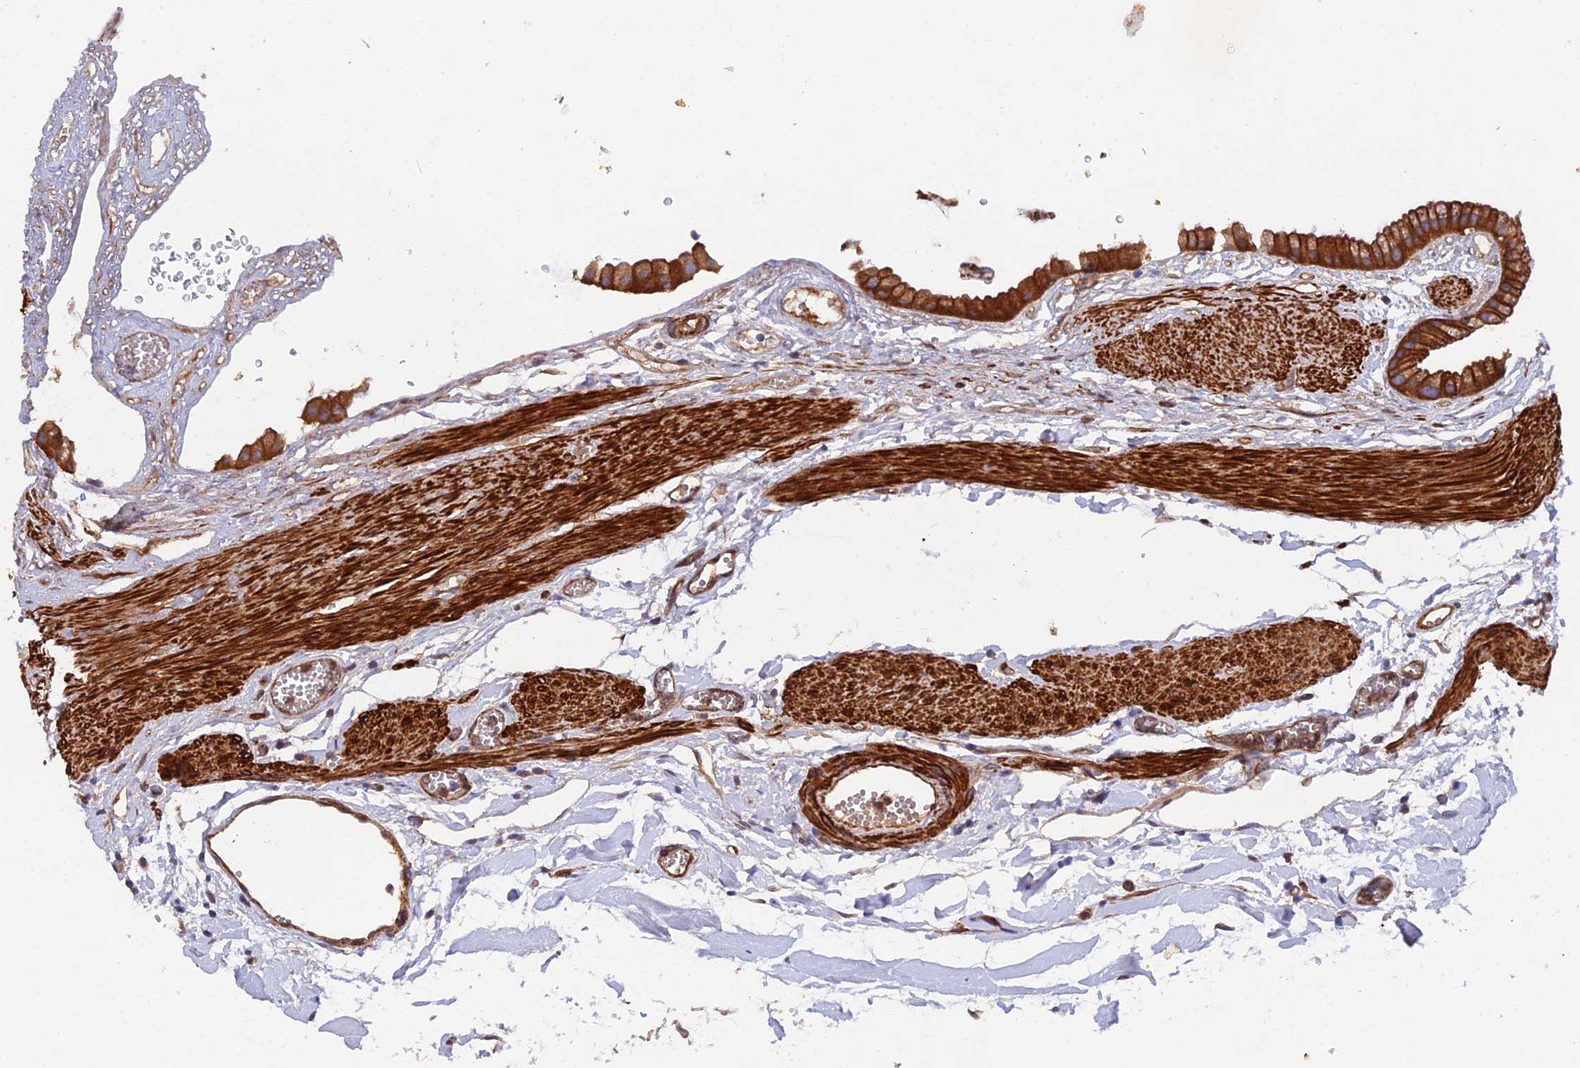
{"staining": {"intensity": "strong", "quantity": ">75%", "location": "cytoplasmic/membranous"}, "tissue": "gallbladder", "cell_type": "Glandular cells", "image_type": "normal", "snomed": [{"axis": "morphology", "description": "Normal tissue, NOS"}, {"axis": "topography", "description": "Gallbladder"}], "caption": "IHC of normal human gallbladder displays high levels of strong cytoplasmic/membranous positivity in about >75% of glandular cells.", "gene": "RALGAPA2", "patient": {"sex": "female", "age": 64}}